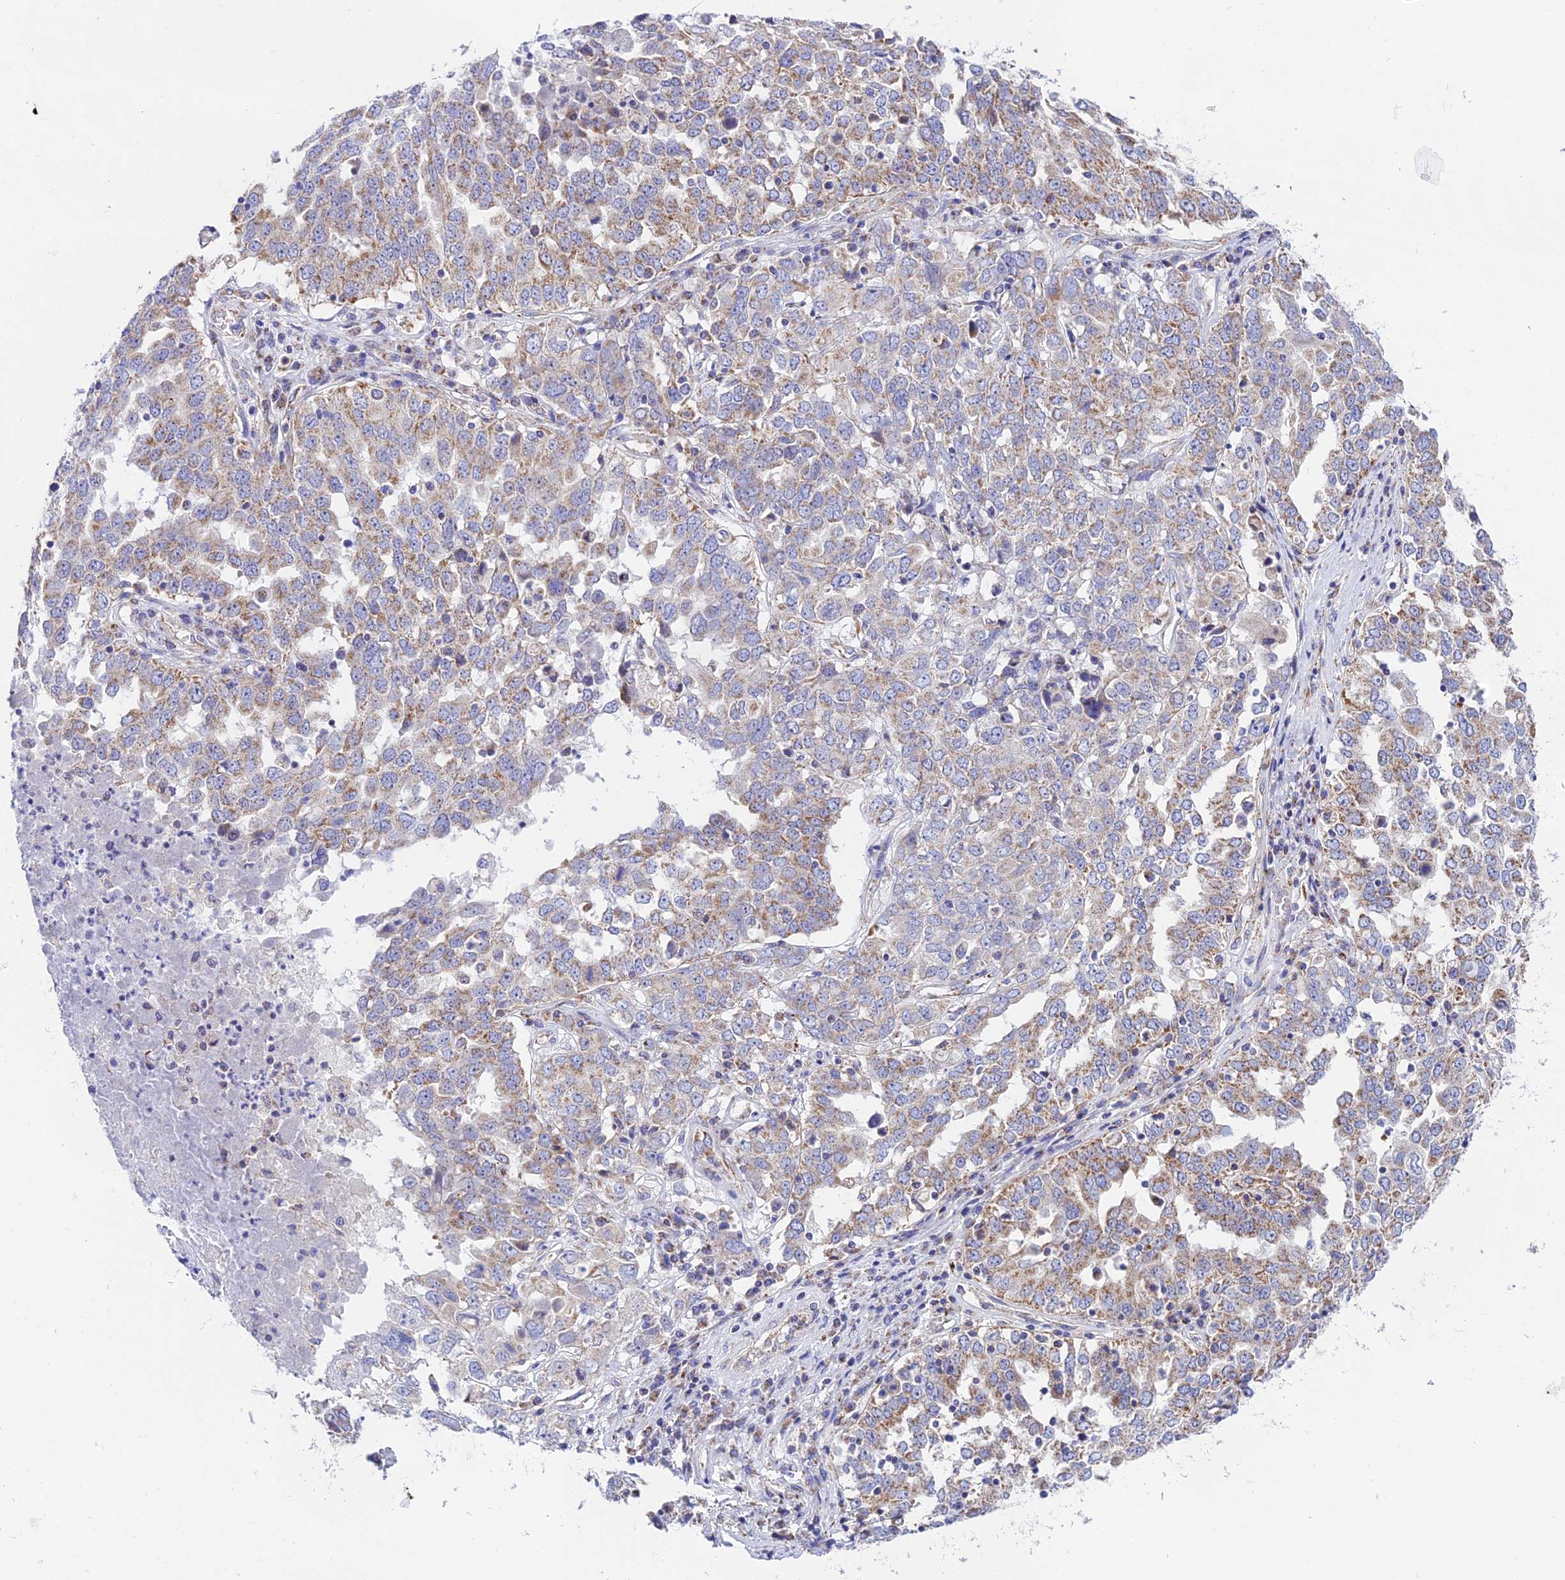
{"staining": {"intensity": "moderate", "quantity": "25%-75%", "location": "cytoplasmic/membranous"}, "tissue": "ovarian cancer", "cell_type": "Tumor cells", "image_type": "cancer", "snomed": [{"axis": "morphology", "description": "Carcinoma, endometroid"}, {"axis": "topography", "description": "Ovary"}], "caption": "Ovarian cancer tissue reveals moderate cytoplasmic/membranous expression in about 25%-75% of tumor cells", "gene": "HSDL2", "patient": {"sex": "female", "age": 62}}